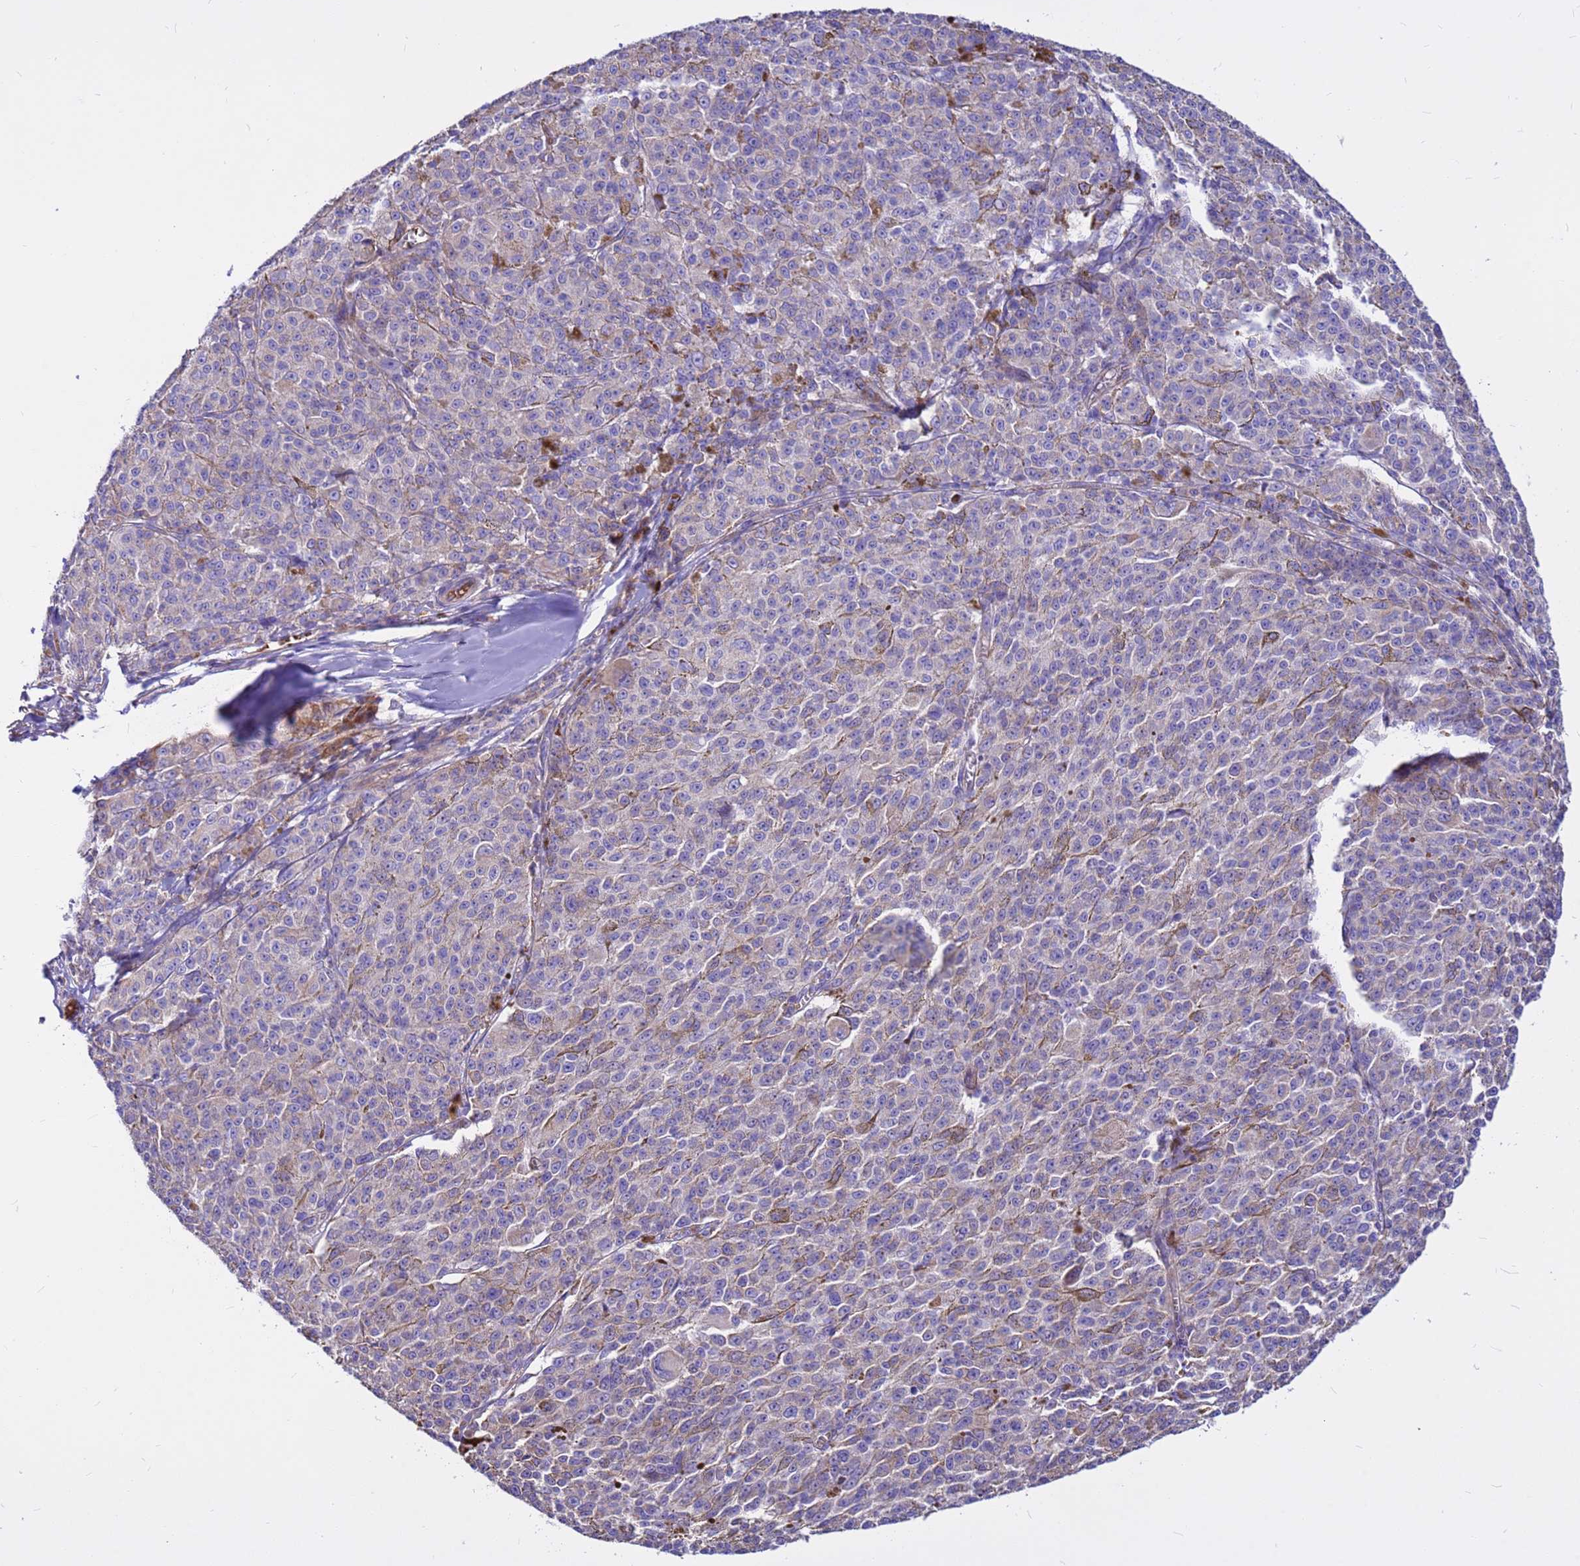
{"staining": {"intensity": "negative", "quantity": "none", "location": "none"}, "tissue": "melanoma", "cell_type": "Tumor cells", "image_type": "cancer", "snomed": [{"axis": "morphology", "description": "Malignant melanoma, NOS"}, {"axis": "topography", "description": "Skin"}], "caption": "Immunohistochemistry (IHC) of human malignant melanoma shows no positivity in tumor cells.", "gene": "CRHBP", "patient": {"sex": "female", "age": 52}}